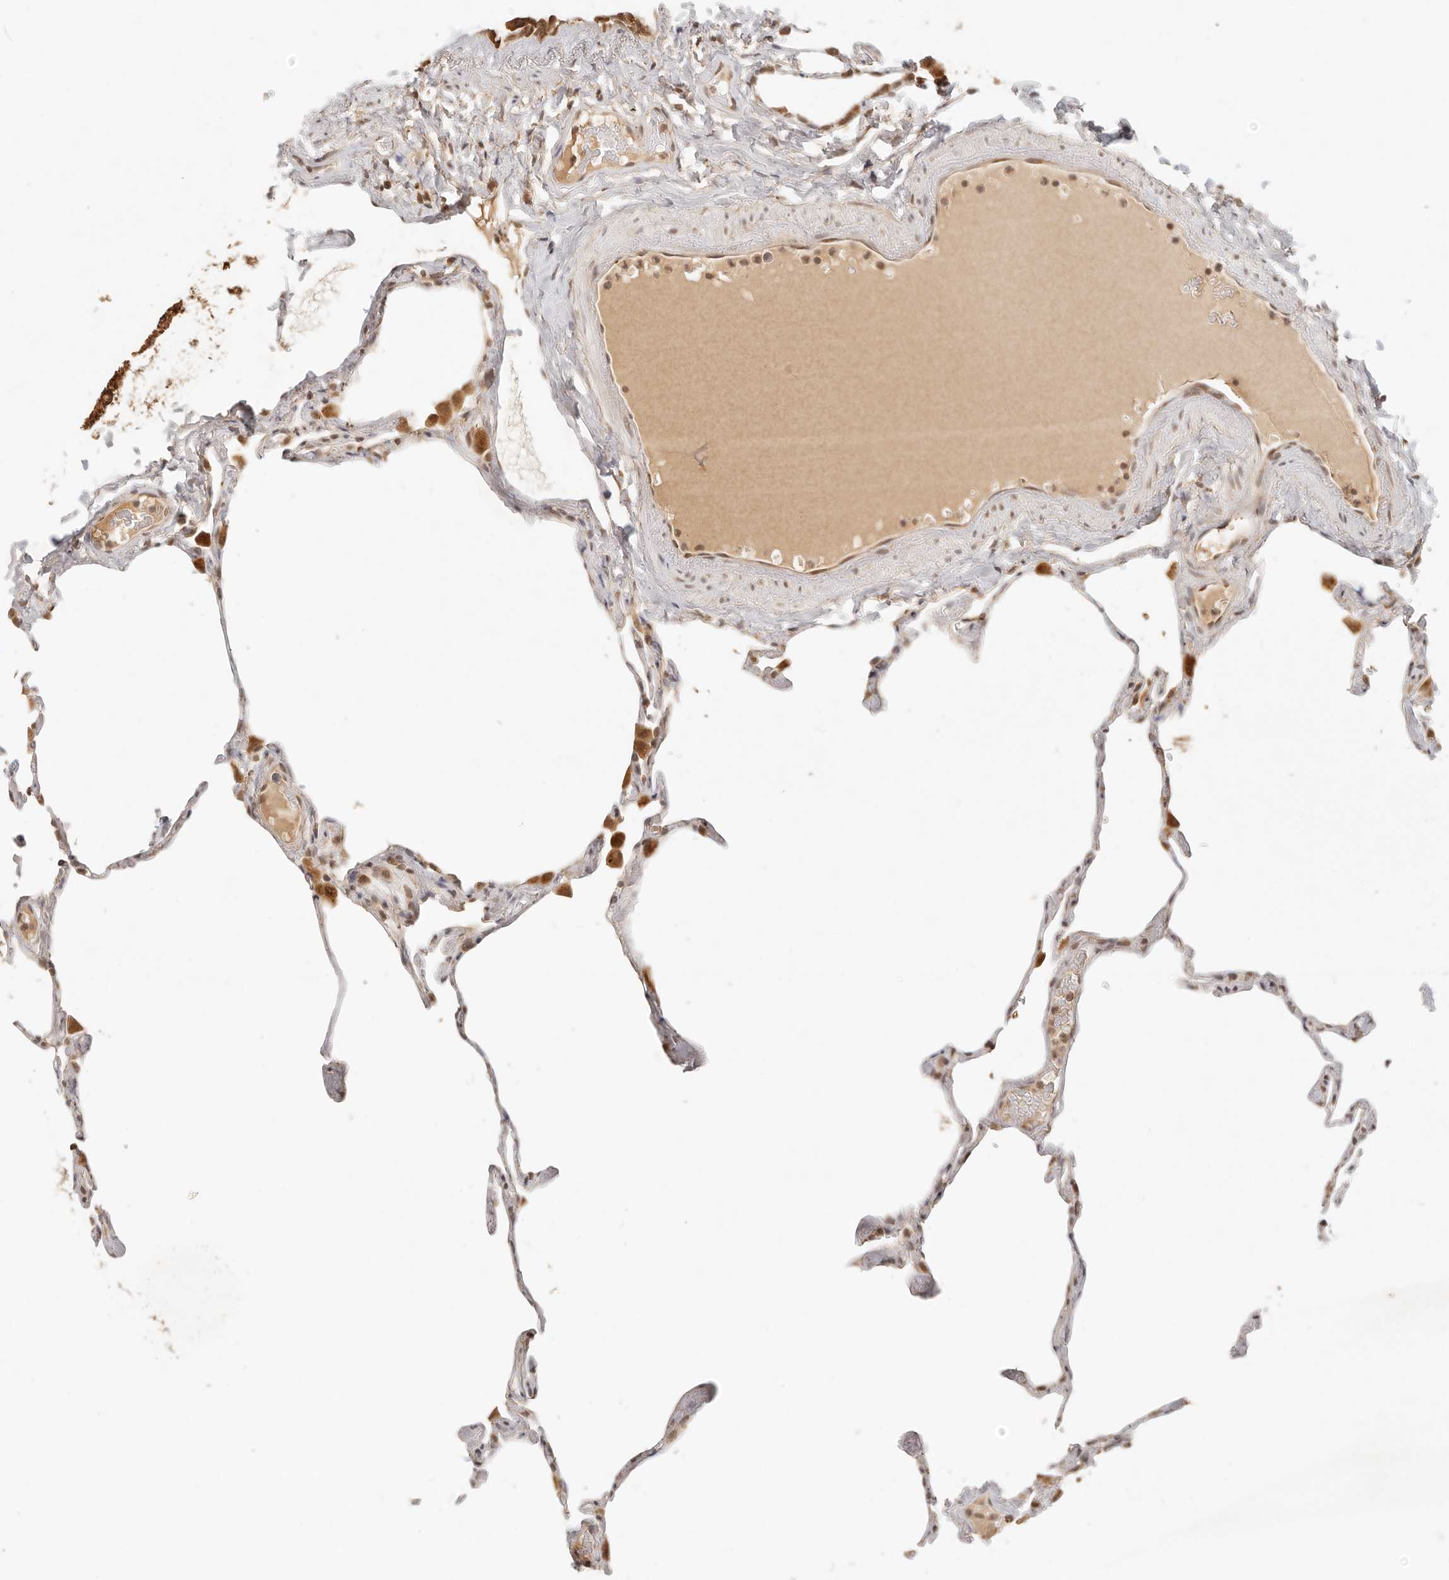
{"staining": {"intensity": "moderate", "quantity": "<25%", "location": "cytoplasmic/membranous,nuclear"}, "tissue": "lung", "cell_type": "Alveolar cells", "image_type": "normal", "snomed": [{"axis": "morphology", "description": "Normal tissue, NOS"}, {"axis": "topography", "description": "Lung"}], "caption": "An immunohistochemistry (IHC) image of normal tissue is shown. Protein staining in brown labels moderate cytoplasmic/membranous,nuclear positivity in lung within alveolar cells. (DAB IHC with brightfield microscopy, high magnification).", "gene": "INTS11", "patient": {"sex": "male", "age": 65}}